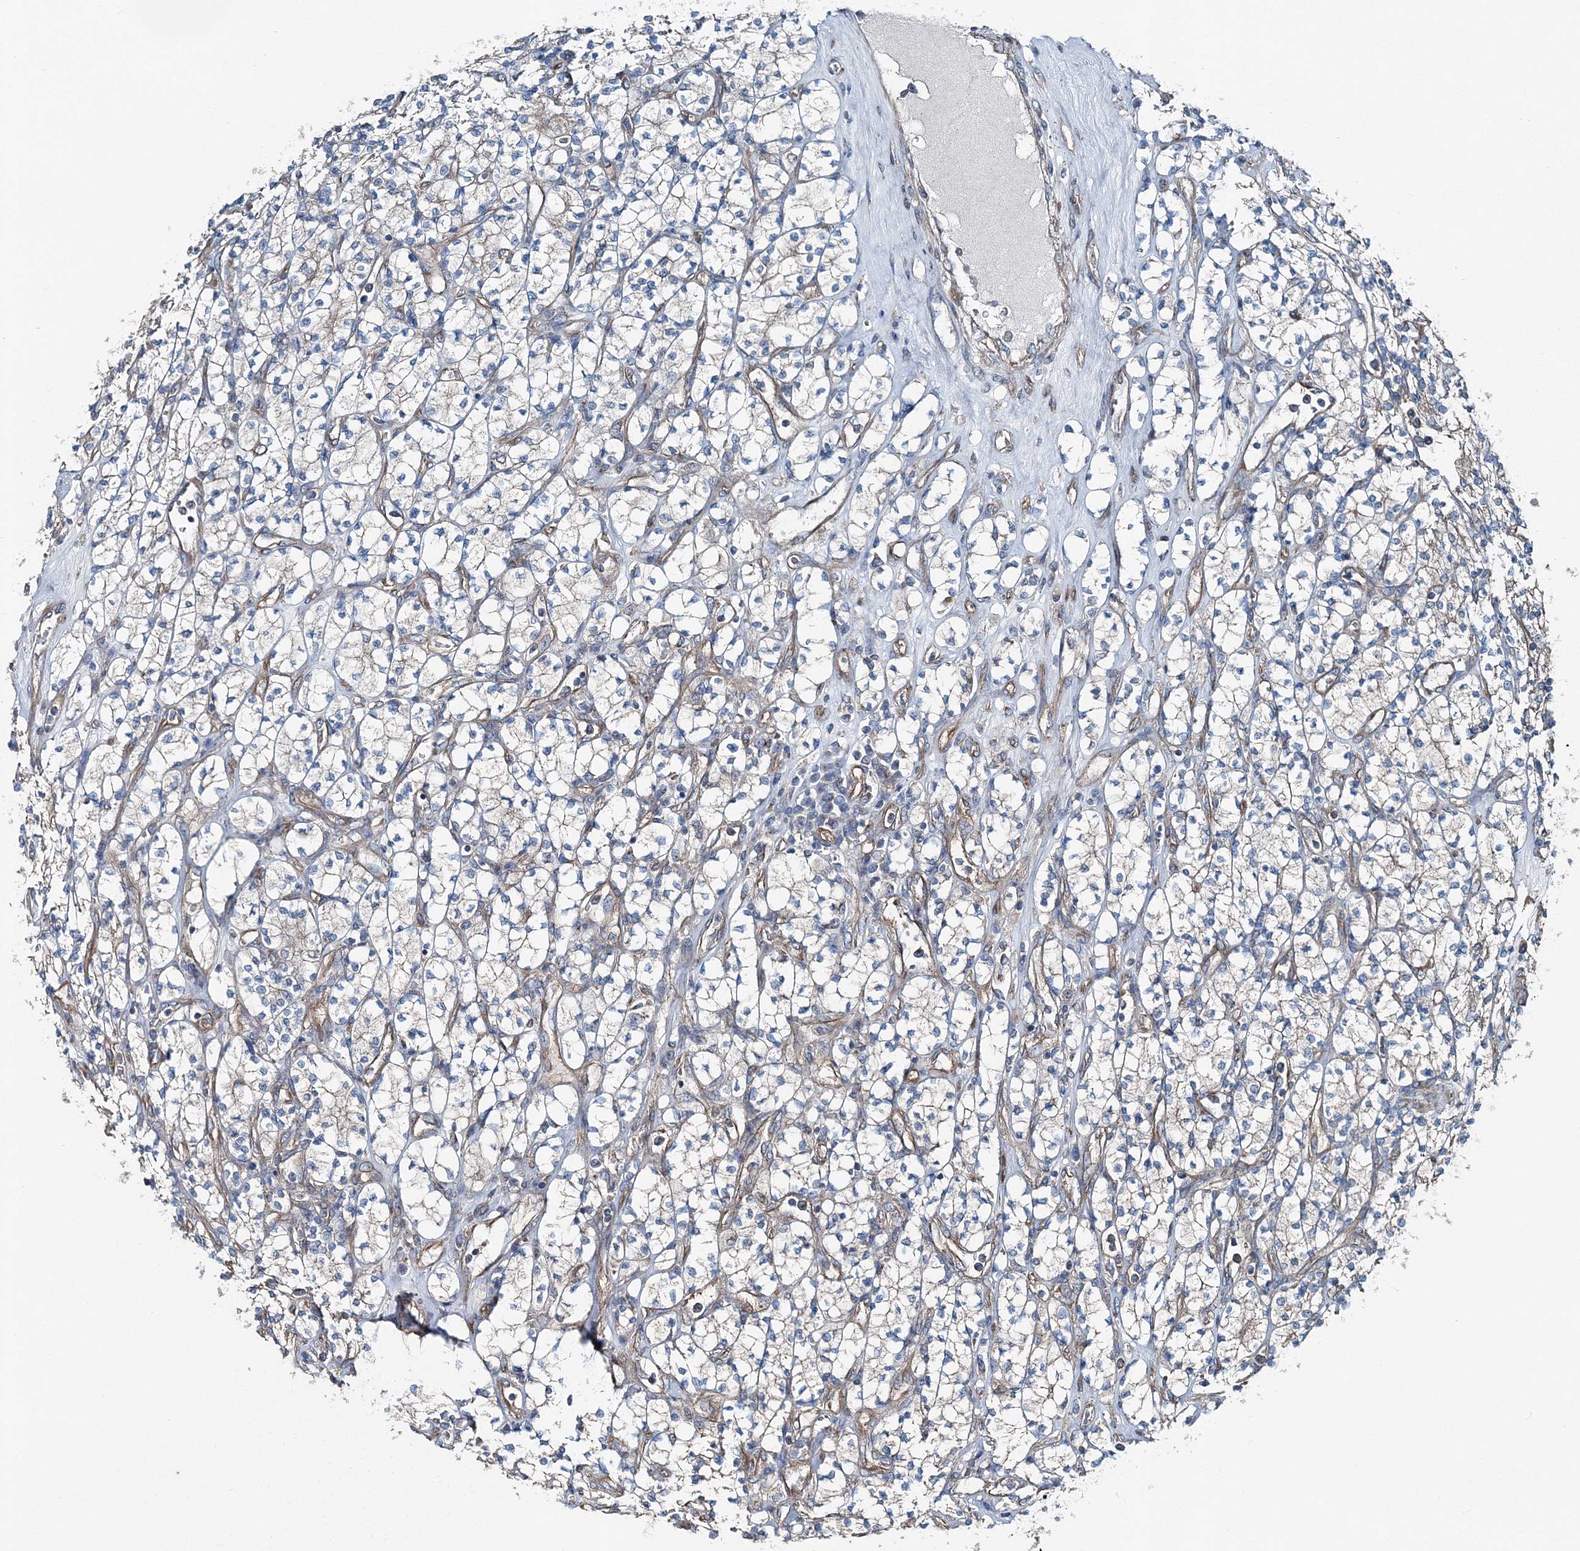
{"staining": {"intensity": "weak", "quantity": "25%-75%", "location": "cytoplasmic/membranous"}, "tissue": "renal cancer", "cell_type": "Tumor cells", "image_type": "cancer", "snomed": [{"axis": "morphology", "description": "Adenocarcinoma, NOS"}, {"axis": "topography", "description": "Kidney"}], "caption": "Human adenocarcinoma (renal) stained with a brown dye displays weak cytoplasmic/membranous positive expression in approximately 25%-75% of tumor cells.", "gene": "MPHOSPH9", "patient": {"sex": "male", "age": 77}}